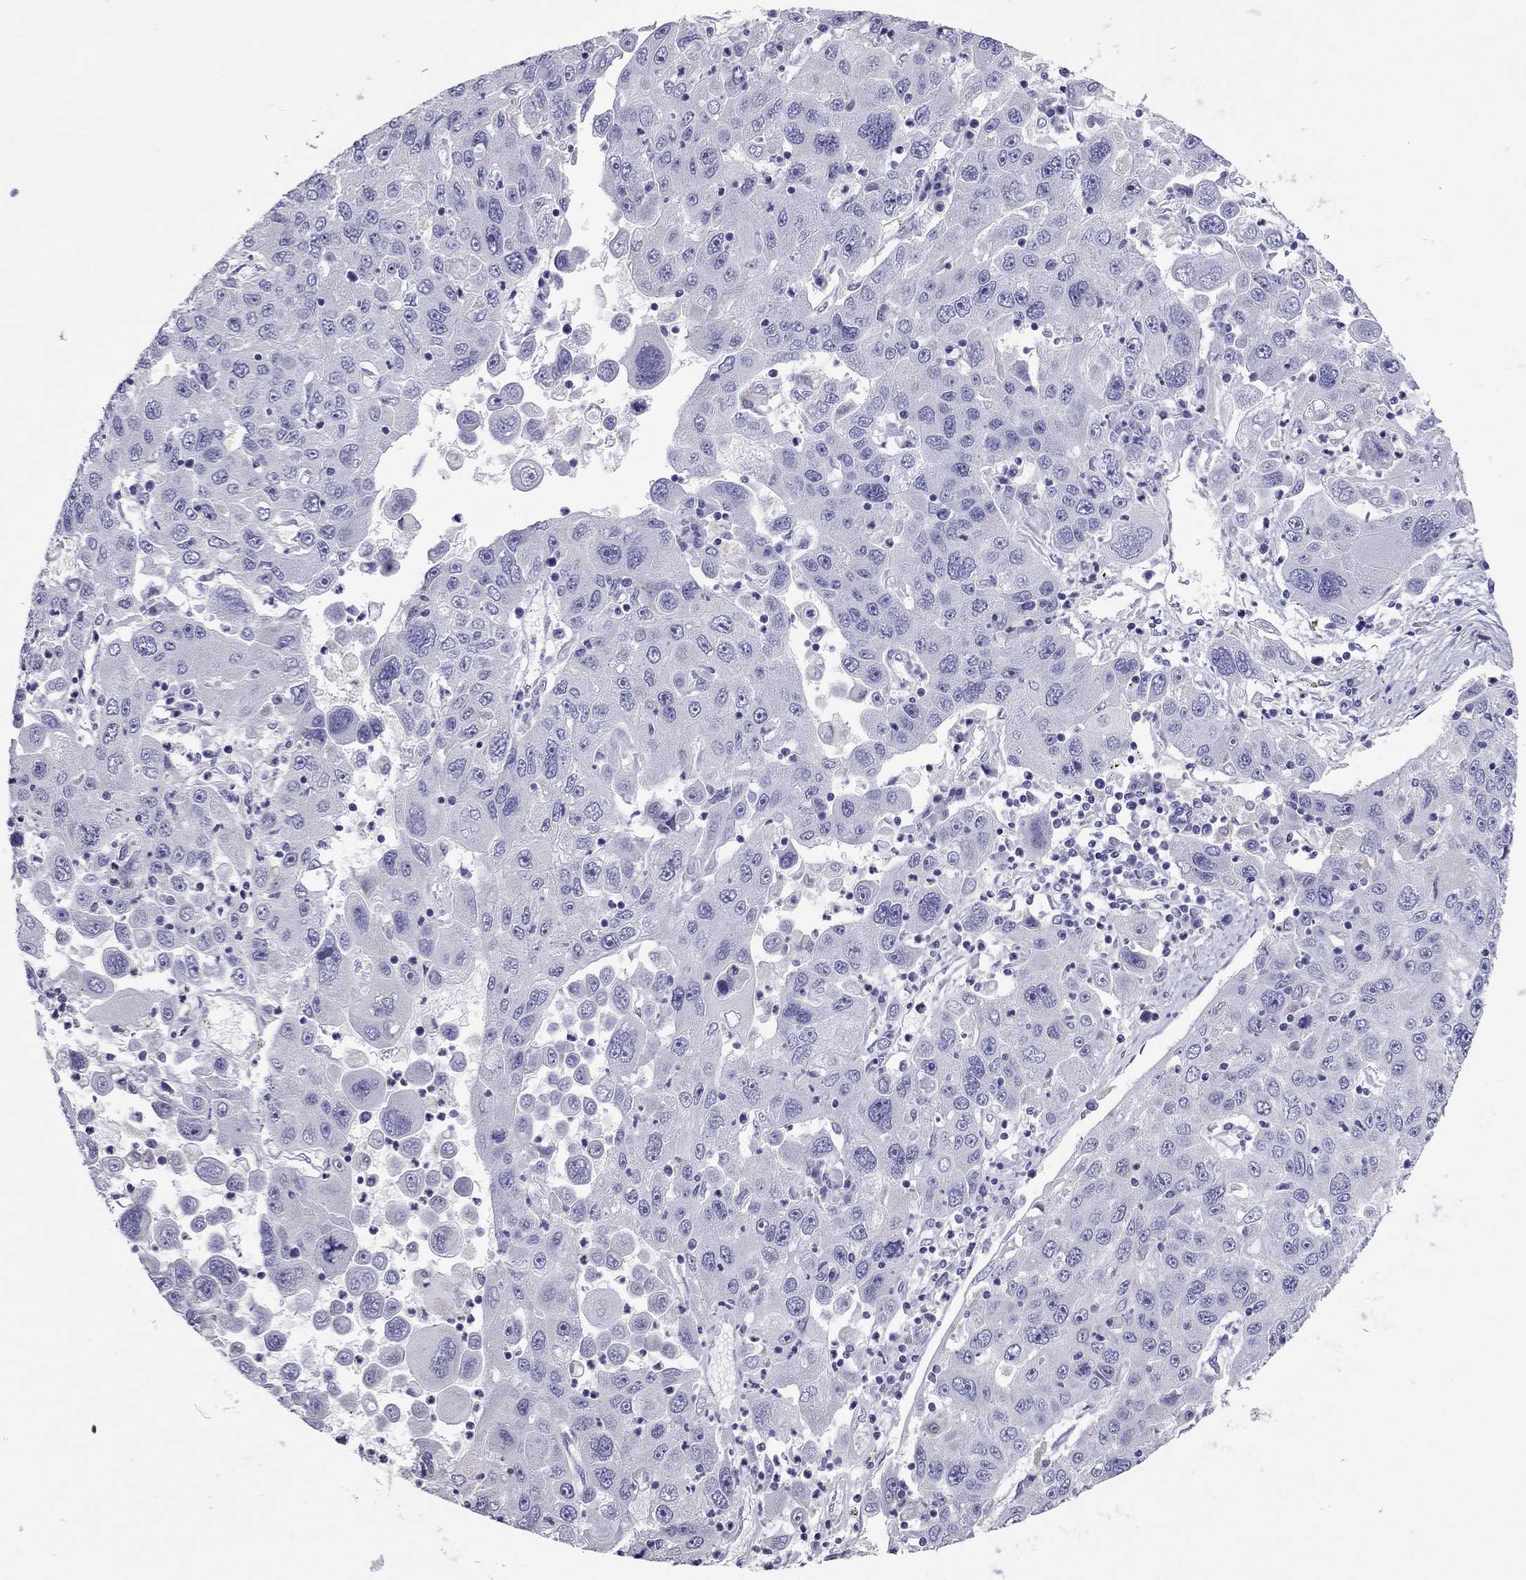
{"staining": {"intensity": "negative", "quantity": "none", "location": "none"}, "tissue": "stomach cancer", "cell_type": "Tumor cells", "image_type": "cancer", "snomed": [{"axis": "morphology", "description": "Adenocarcinoma, NOS"}, {"axis": "topography", "description": "Stomach"}], "caption": "DAB immunohistochemical staining of stomach cancer (adenocarcinoma) exhibits no significant expression in tumor cells. (Stains: DAB (3,3'-diaminobenzidine) immunohistochemistry (IHC) with hematoxylin counter stain, Microscopy: brightfield microscopy at high magnification).", "gene": "ADORA2A", "patient": {"sex": "male", "age": 56}}